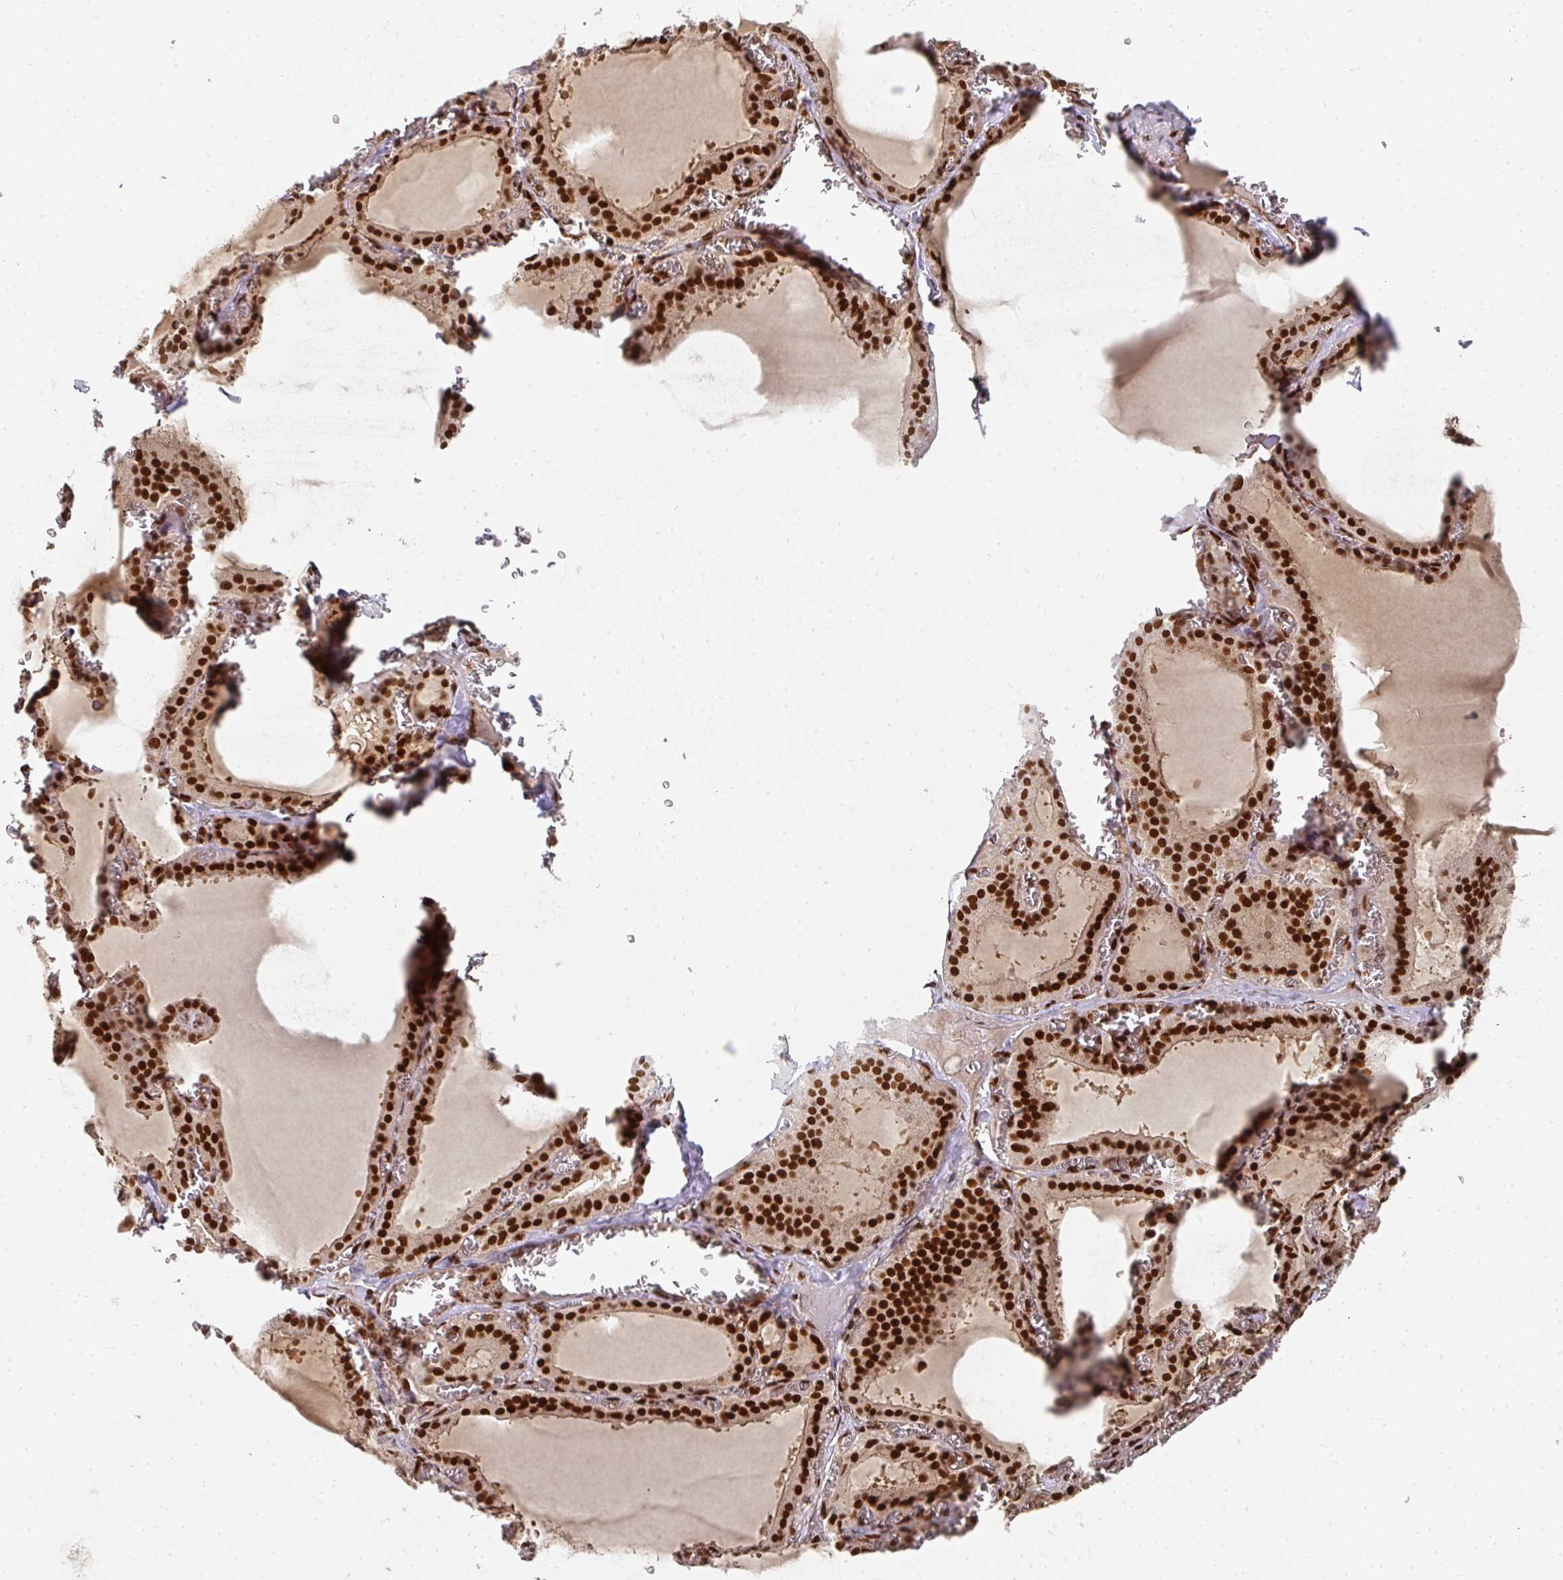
{"staining": {"intensity": "strong", "quantity": ">75%", "location": "nuclear"}, "tissue": "thyroid gland", "cell_type": "Glandular cells", "image_type": "normal", "snomed": [{"axis": "morphology", "description": "Normal tissue, NOS"}, {"axis": "topography", "description": "Thyroid gland"}], "caption": "High-magnification brightfield microscopy of unremarkable thyroid gland stained with DAB (3,3'-diaminobenzidine) (brown) and counterstained with hematoxylin (blue). glandular cells exhibit strong nuclear staining is identified in approximately>75% of cells. The staining is performed using DAB brown chromogen to label protein expression. The nuclei are counter-stained blue using hematoxylin.", "gene": "DIDO1", "patient": {"sex": "female", "age": 30}}